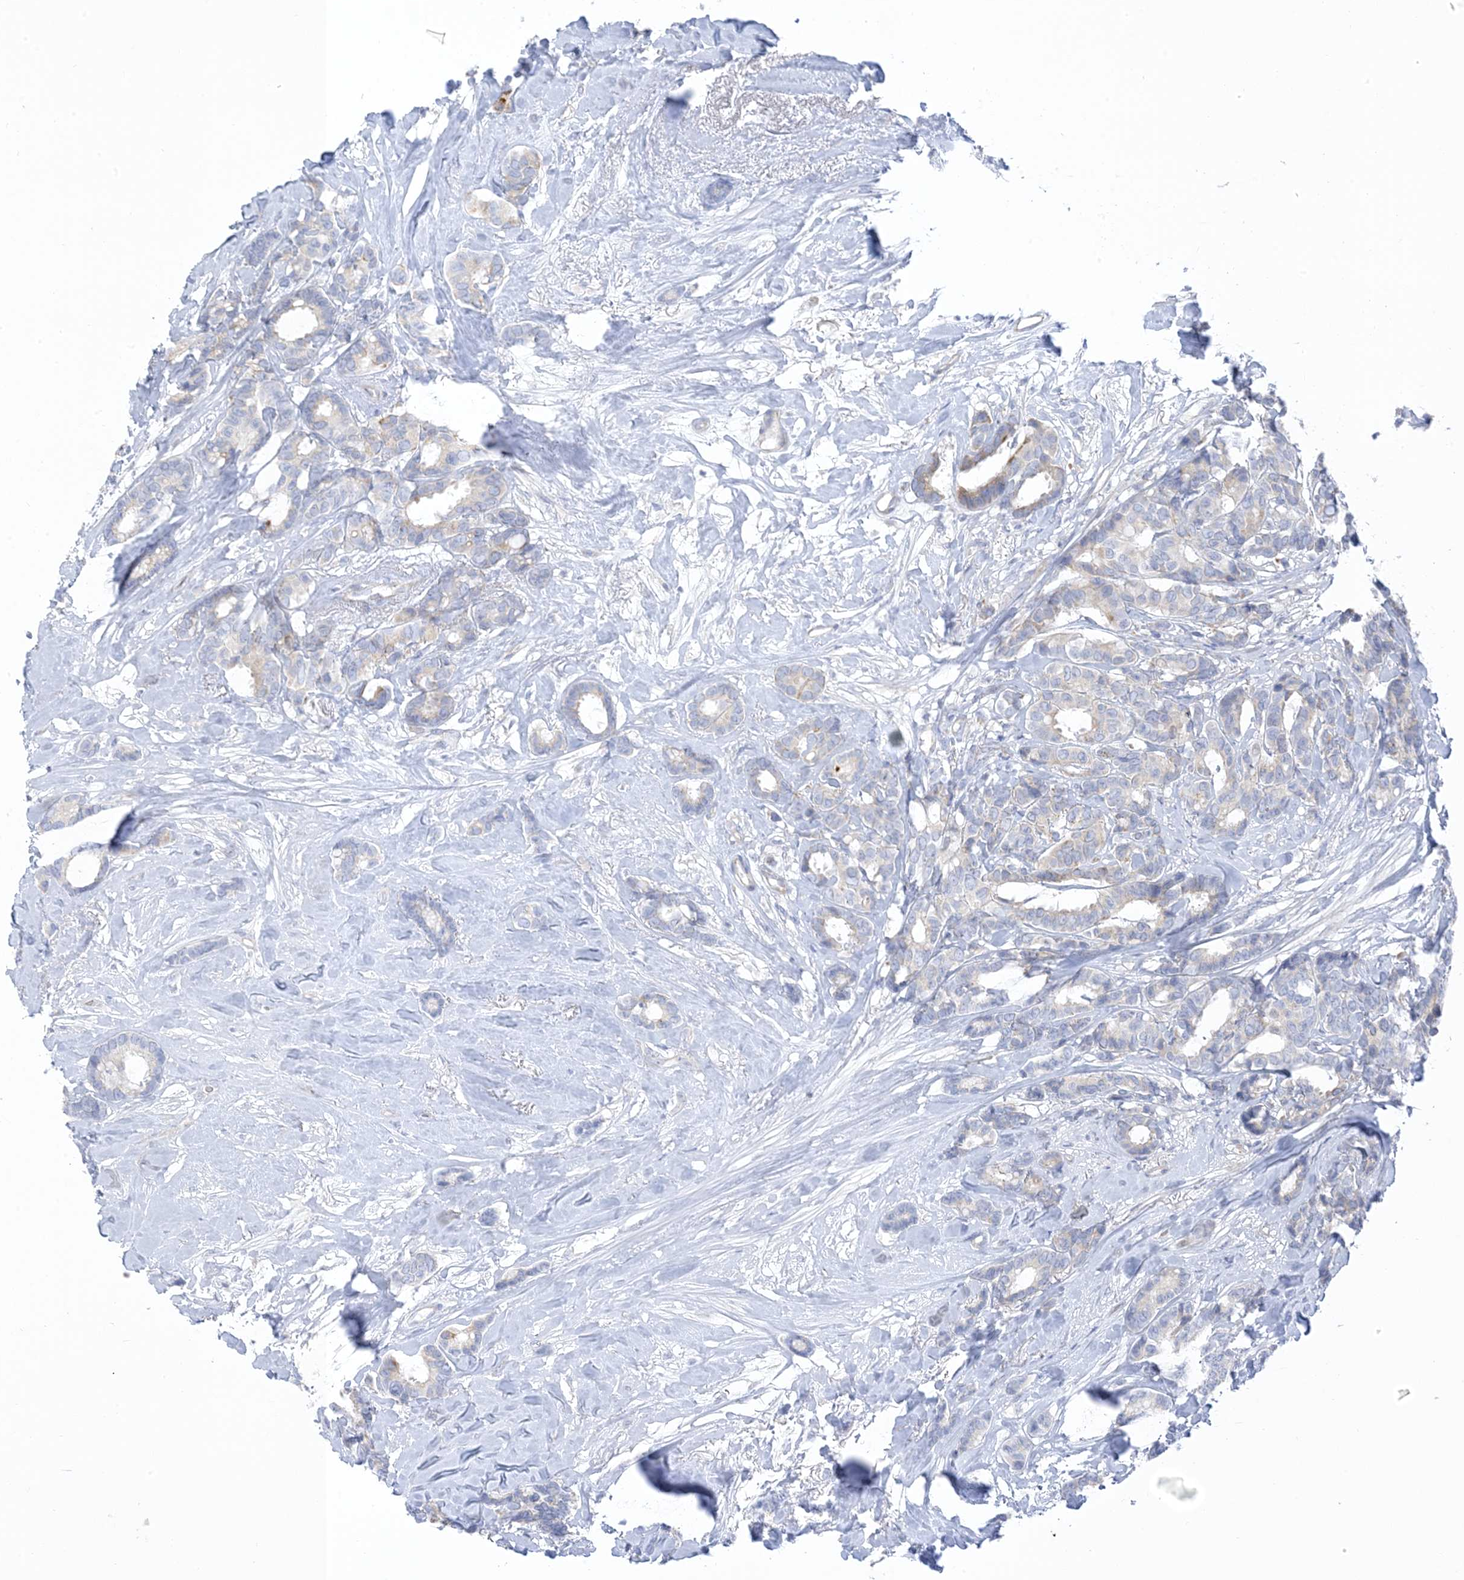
{"staining": {"intensity": "negative", "quantity": "none", "location": "none"}, "tissue": "breast cancer", "cell_type": "Tumor cells", "image_type": "cancer", "snomed": [{"axis": "morphology", "description": "Duct carcinoma"}, {"axis": "topography", "description": "Breast"}], "caption": "Human breast cancer stained for a protein using IHC displays no positivity in tumor cells.", "gene": "XIRP2", "patient": {"sex": "female", "age": 87}}